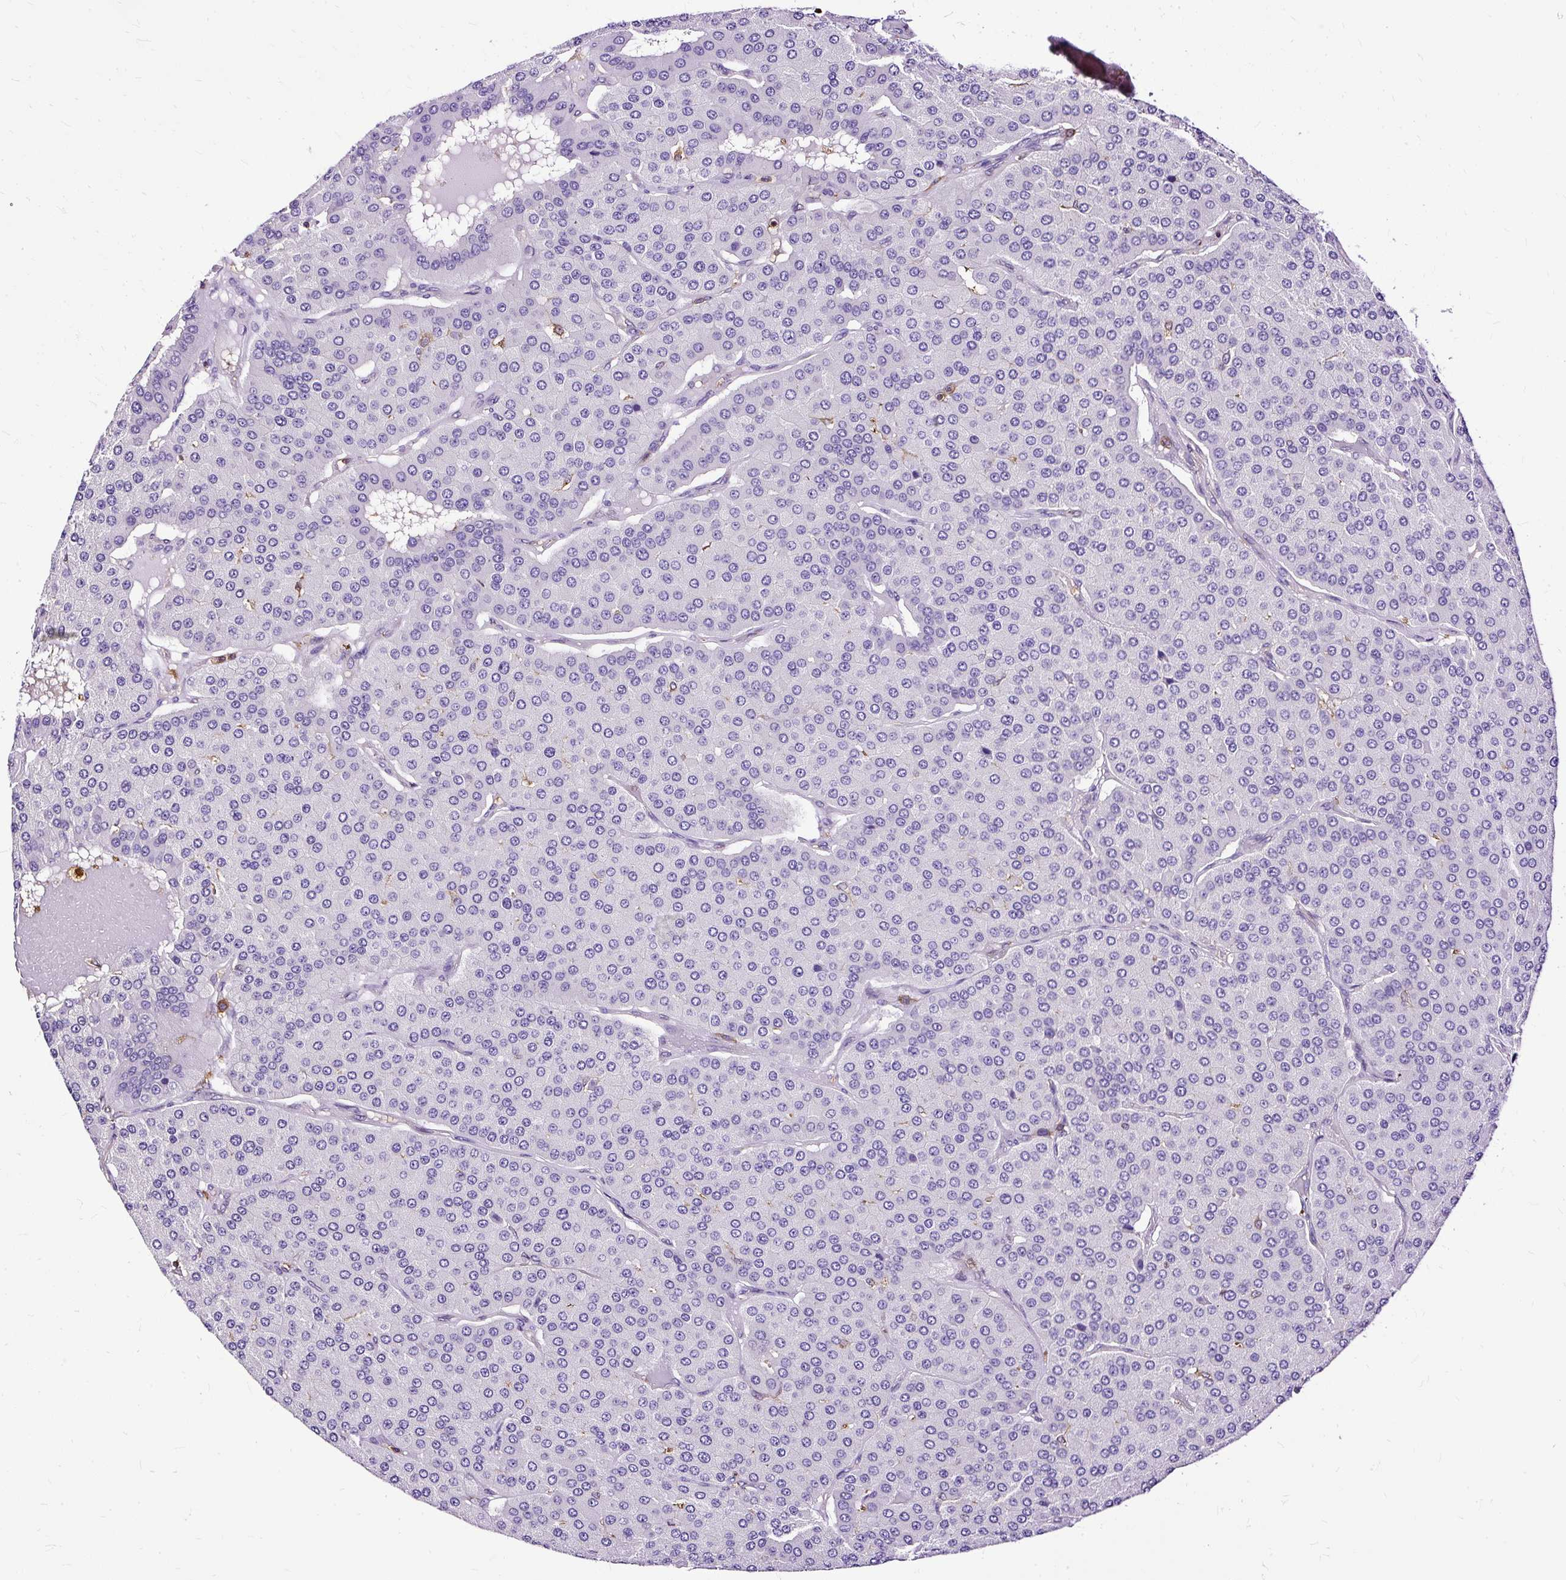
{"staining": {"intensity": "negative", "quantity": "none", "location": "none"}, "tissue": "parathyroid gland", "cell_type": "Glandular cells", "image_type": "normal", "snomed": [{"axis": "morphology", "description": "Normal tissue, NOS"}, {"axis": "morphology", "description": "Adenoma, NOS"}, {"axis": "topography", "description": "Parathyroid gland"}], "caption": "IHC photomicrograph of normal parathyroid gland: human parathyroid gland stained with DAB (3,3'-diaminobenzidine) demonstrates no significant protein positivity in glandular cells.", "gene": "TWF2", "patient": {"sex": "female", "age": 86}}